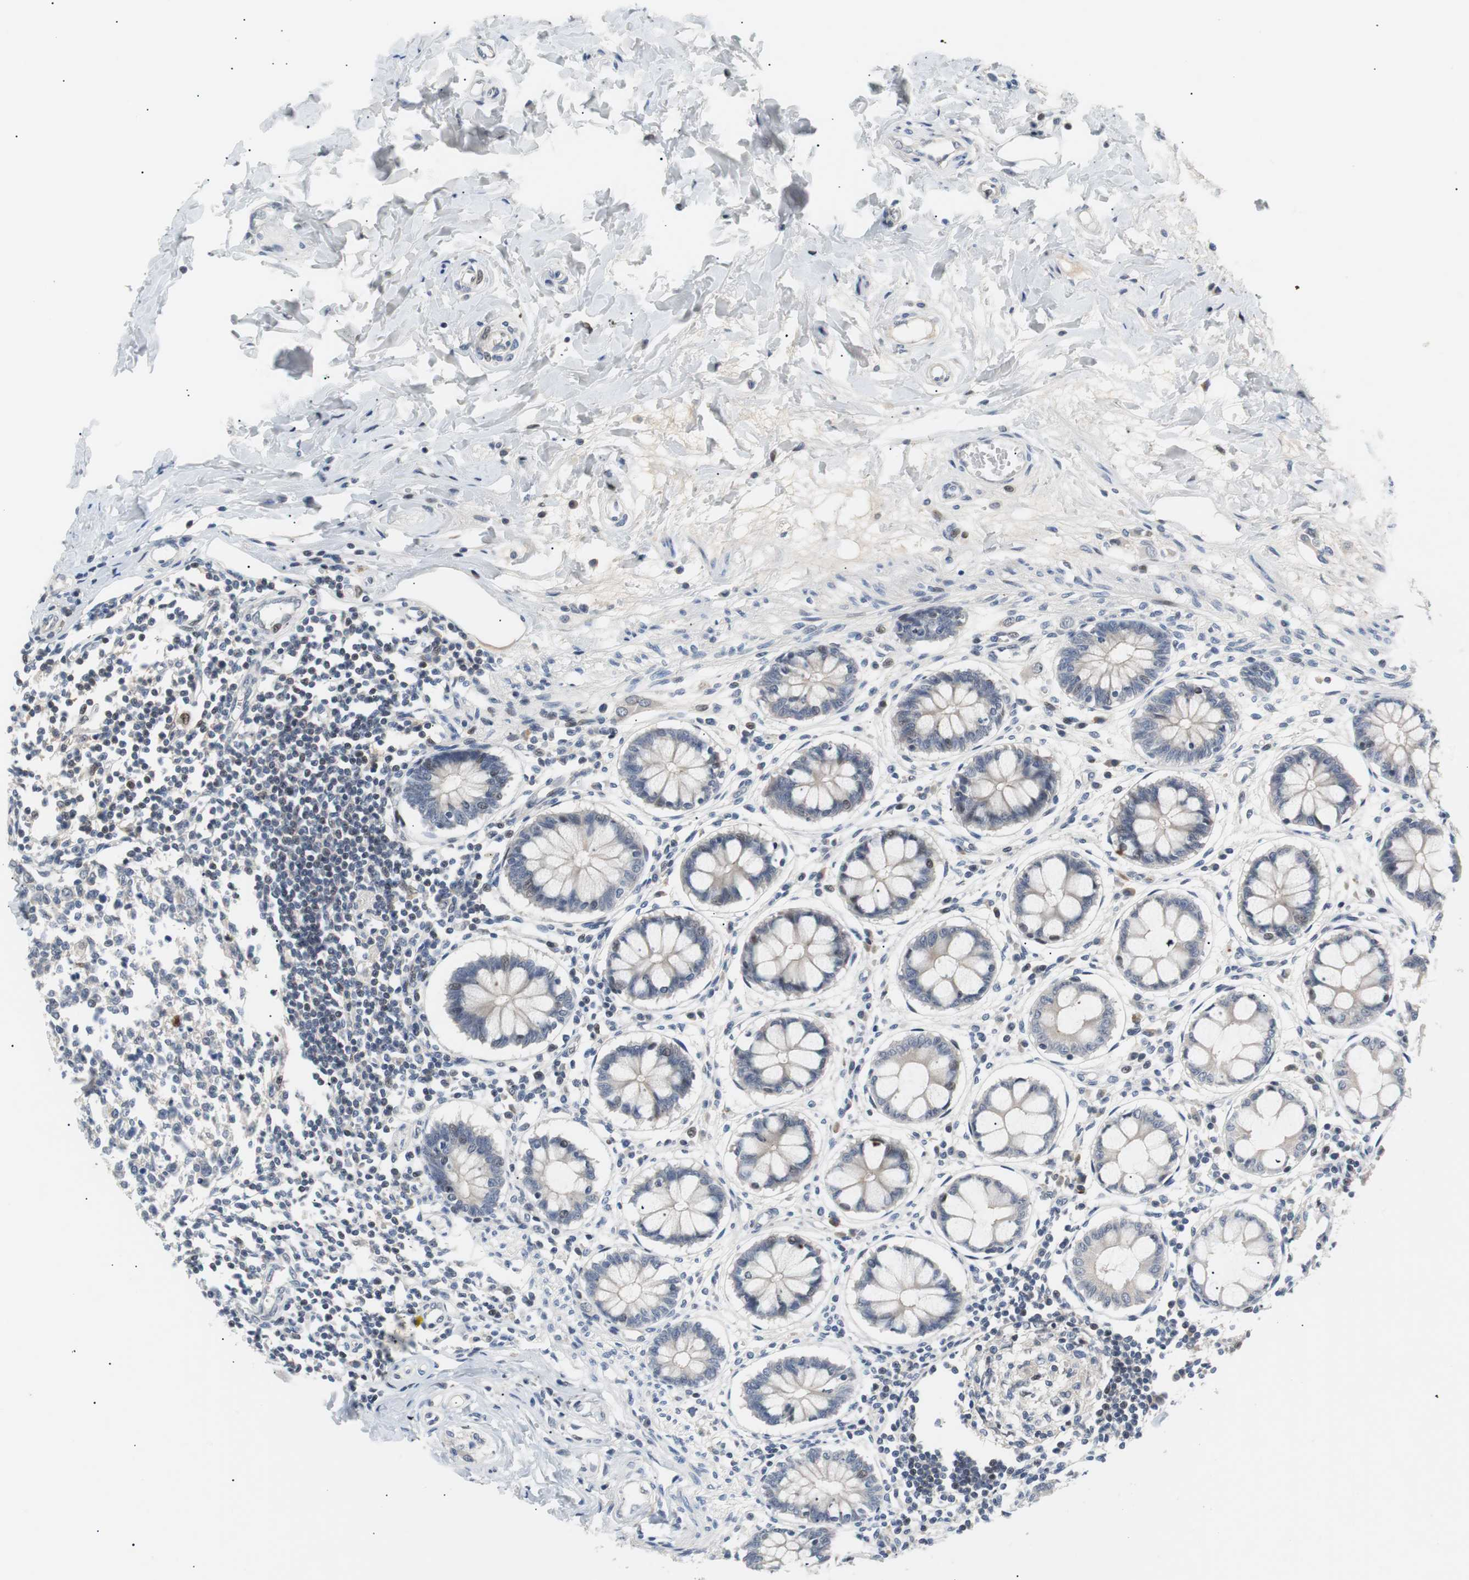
{"staining": {"intensity": "negative", "quantity": "none", "location": "none"}, "tissue": "colon", "cell_type": "Endothelial cells", "image_type": "normal", "snomed": [{"axis": "morphology", "description": "Normal tissue, NOS"}, {"axis": "topography", "description": "Colon"}], "caption": "This is a image of IHC staining of unremarkable colon, which shows no staining in endothelial cells.", "gene": "MAP2K4", "patient": {"sex": "male", "age": 14}}